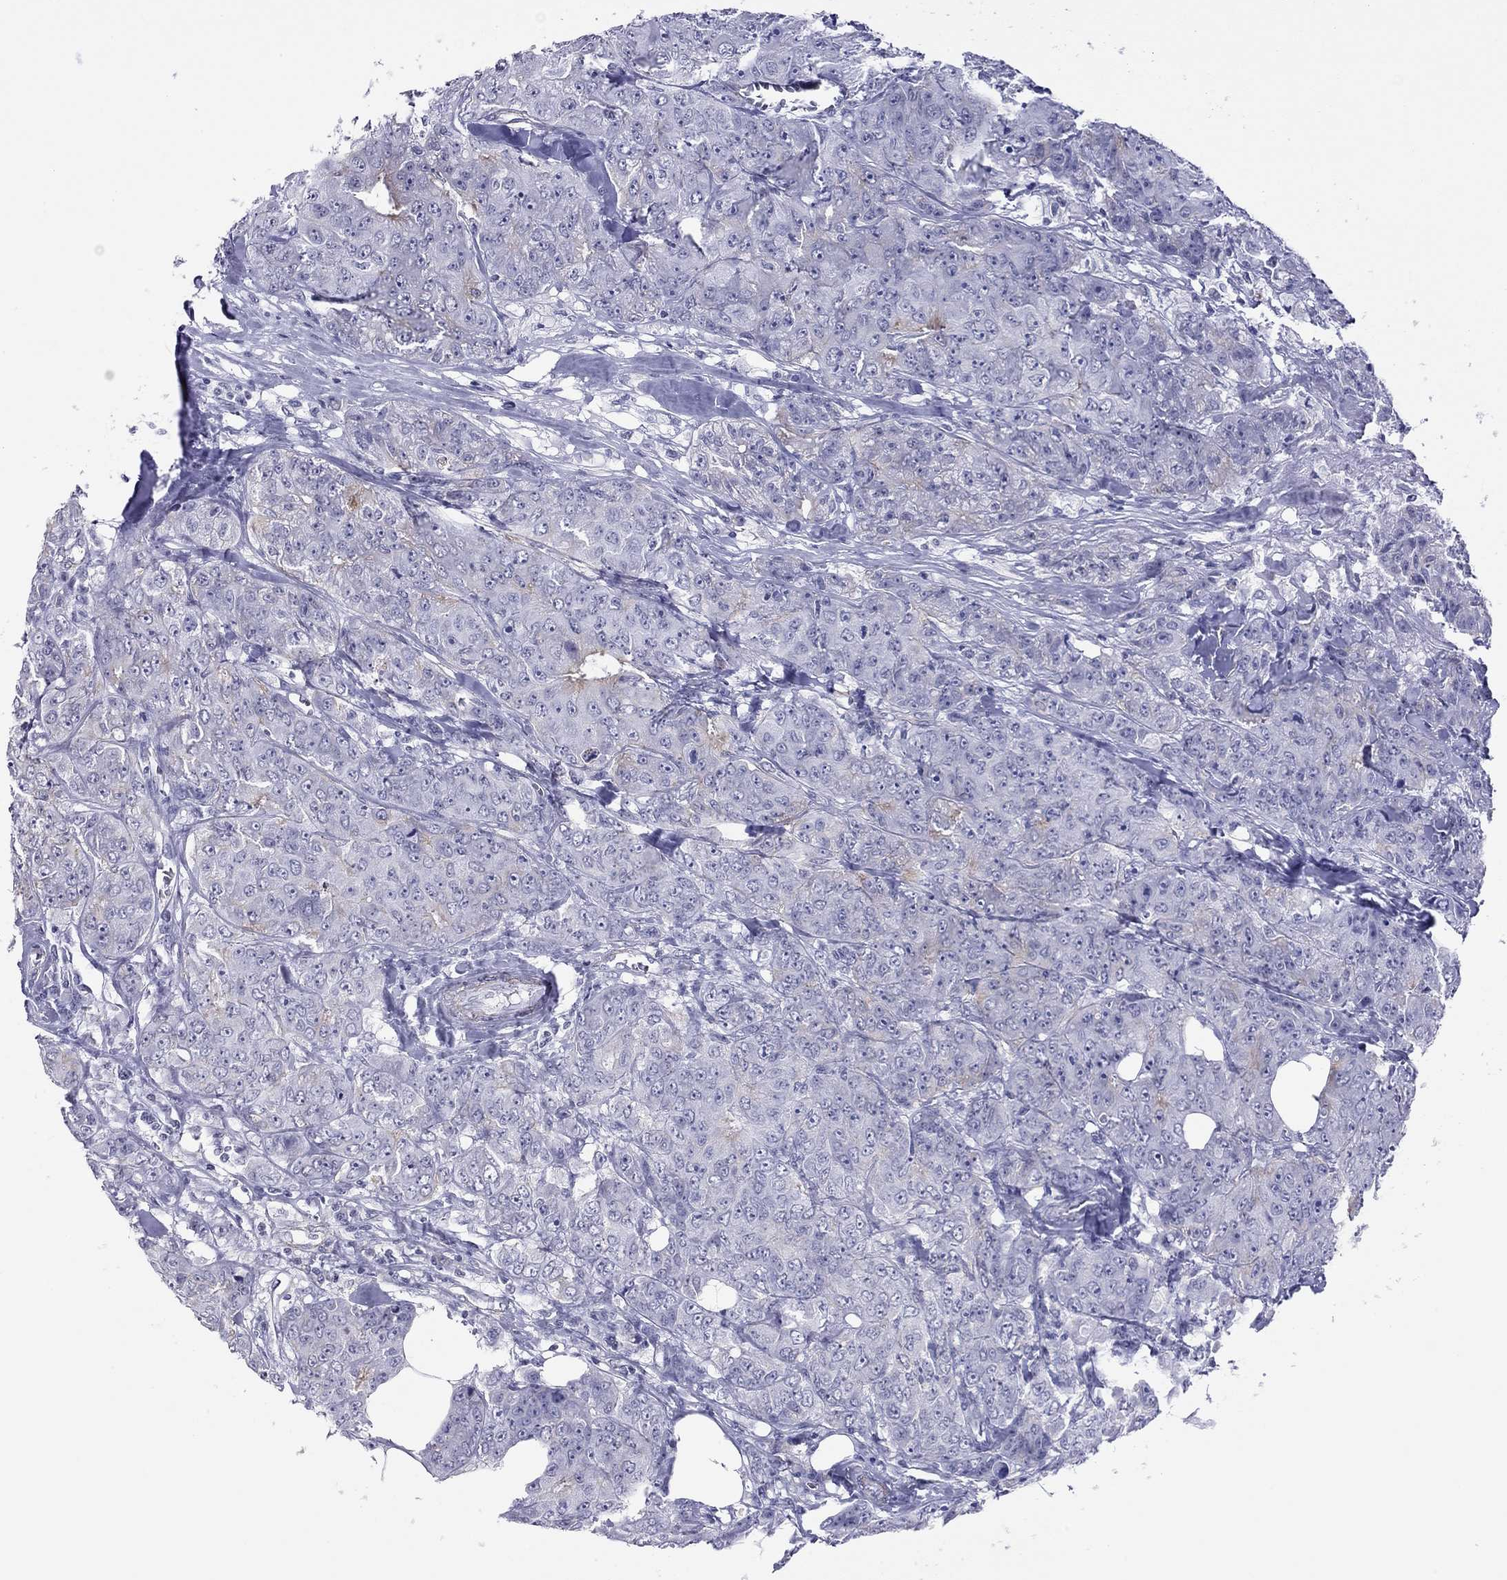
{"staining": {"intensity": "negative", "quantity": "none", "location": "none"}, "tissue": "breast cancer", "cell_type": "Tumor cells", "image_type": "cancer", "snomed": [{"axis": "morphology", "description": "Duct carcinoma"}, {"axis": "topography", "description": "Breast"}], "caption": "High power microscopy photomicrograph of an immunohistochemistry (IHC) histopathology image of breast cancer, revealing no significant positivity in tumor cells. (Brightfield microscopy of DAB immunohistochemistry (IHC) at high magnification).", "gene": "MYMX", "patient": {"sex": "female", "age": 43}}